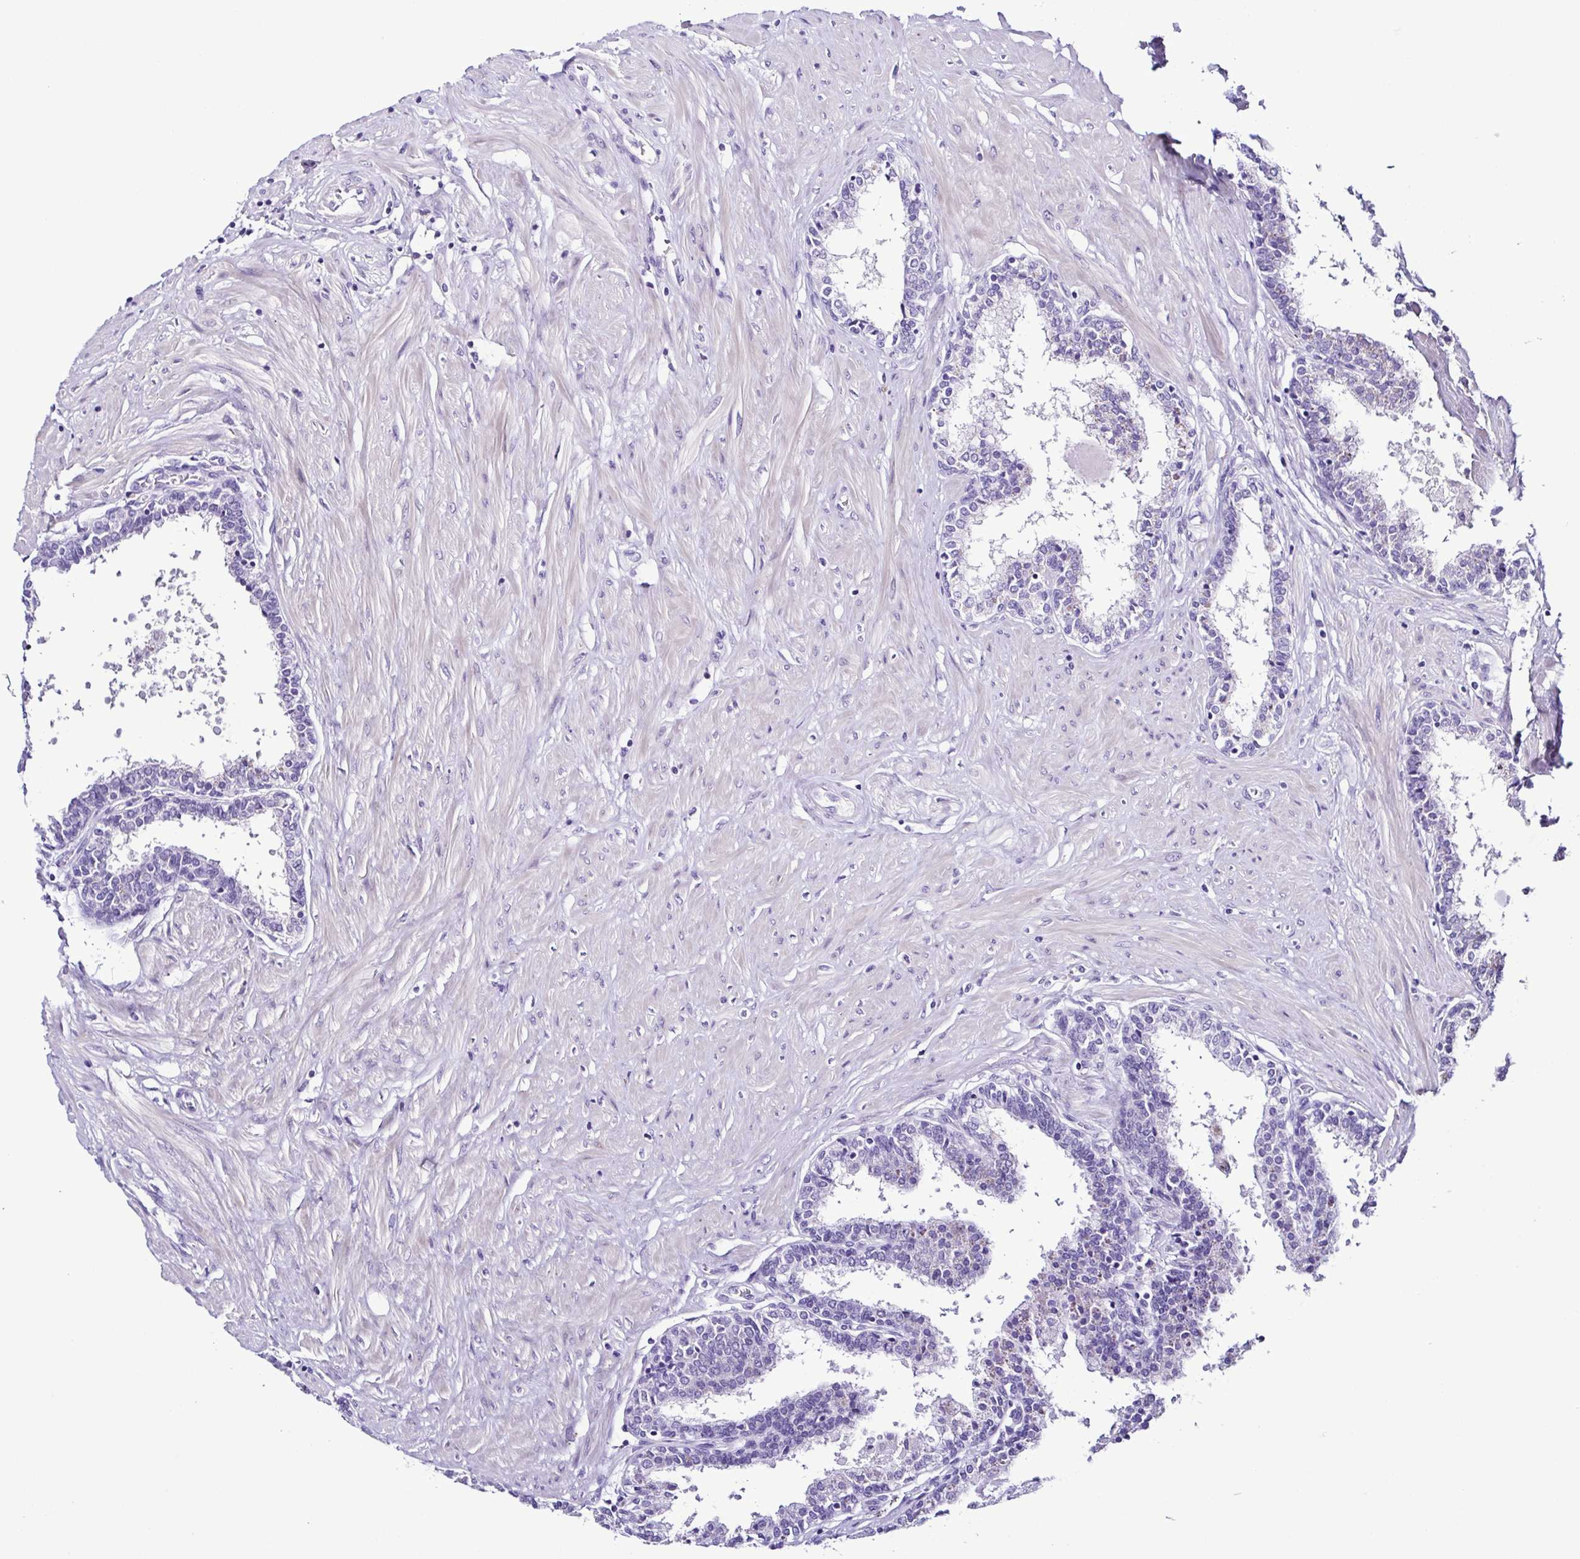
{"staining": {"intensity": "negative", "quantity": "none", "location": "none"}, "tissue": "prostate", "cell_type": "Glandular cells", "image_type": "normal", "snomed": [{"axis": "morphology", "description": "Normal tissue, NOS"}, {"axis": "topography", "description": "Prostate"}], "caption": "IHC image of unremarkable prostate: human prostate stained with DAB displays no significant protein expression in glandular cells.", "gene": "SRL", "patient": {"sex": "male", "age": 55}}